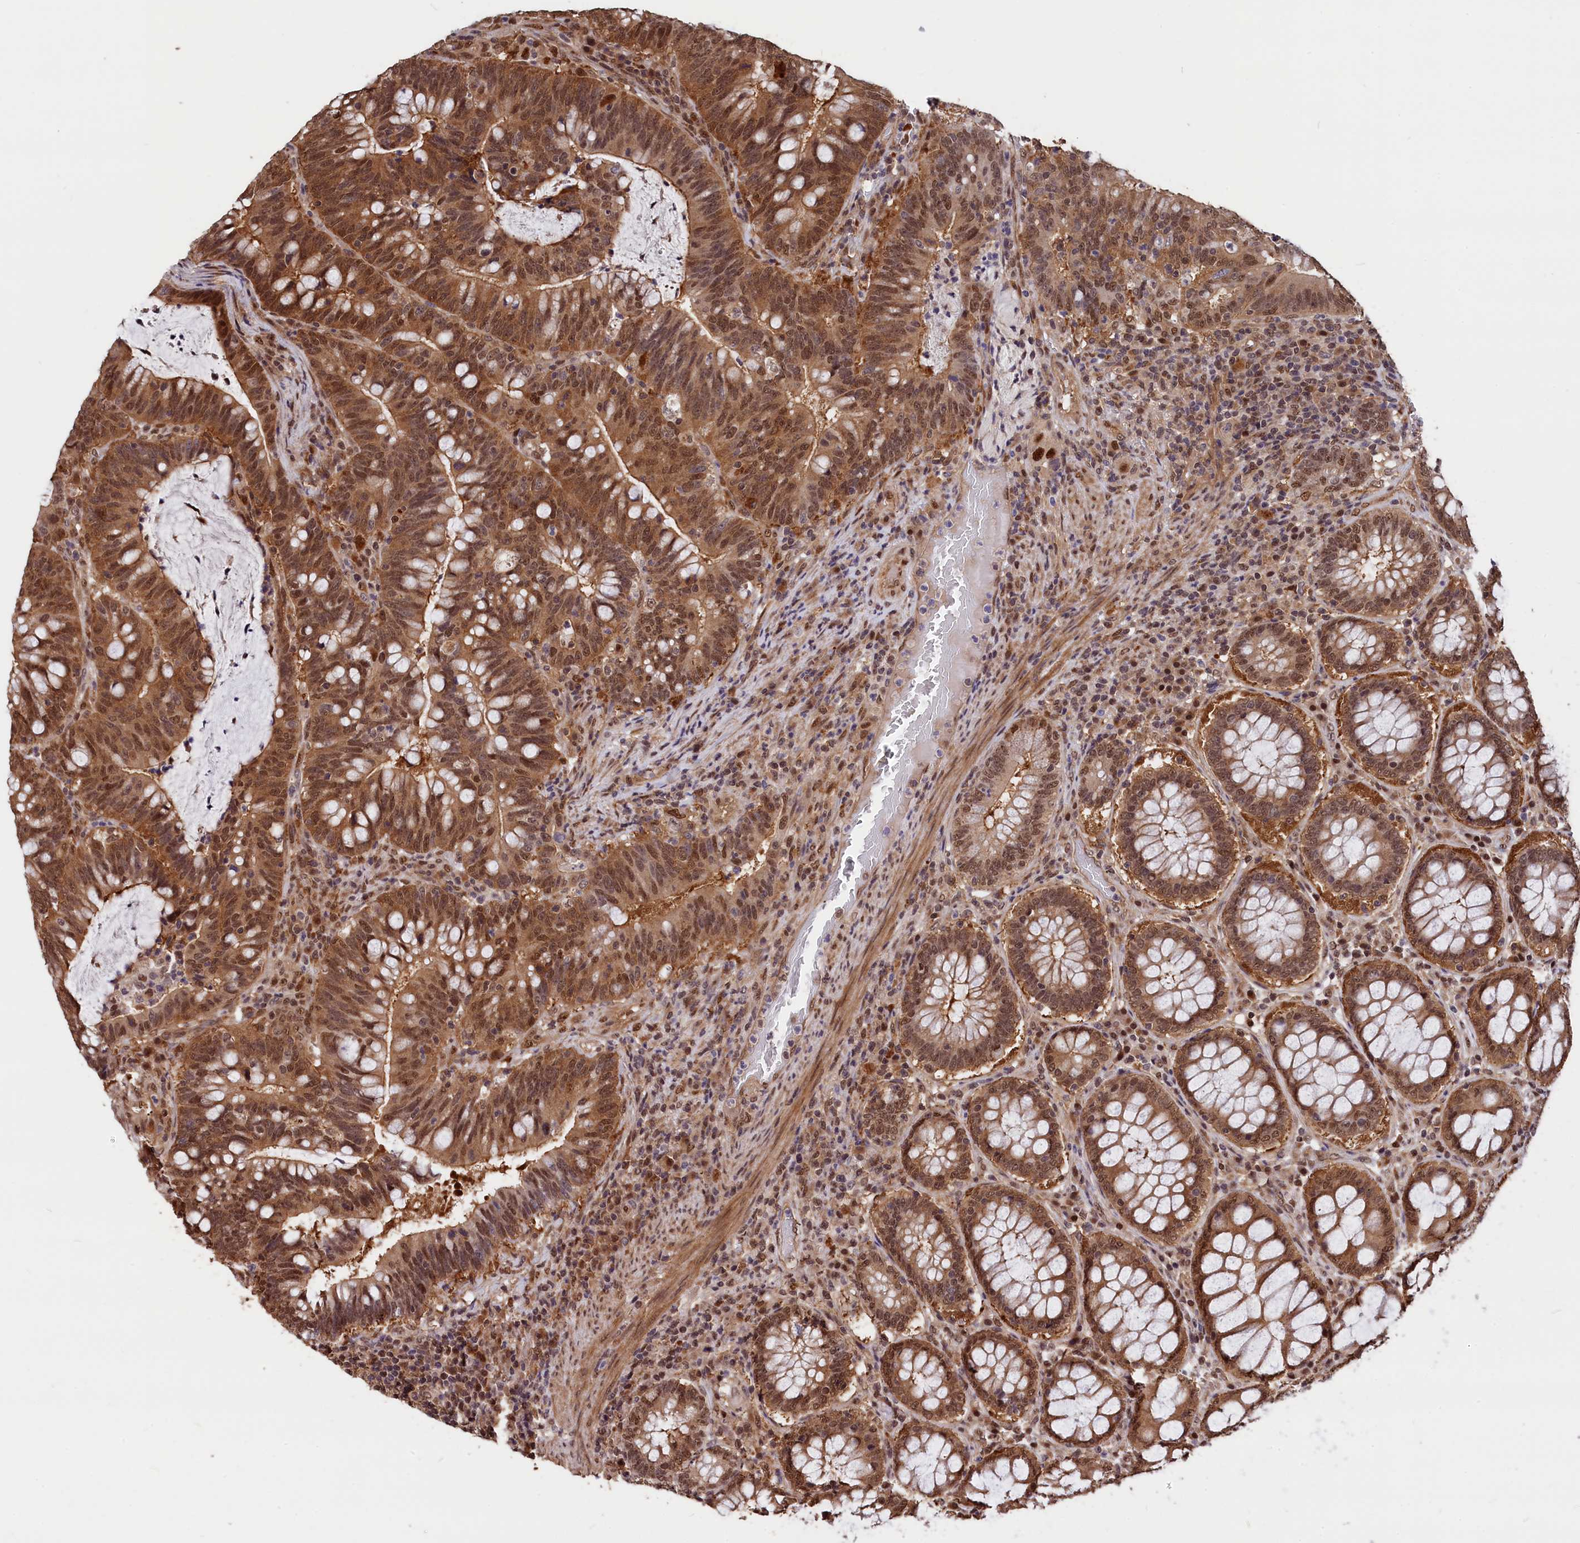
{"staining": {"intensity": "moderate", "quantity": ">75%", "location": "cytoplasmic/membranous,nuclear"}, "tissue": "colorectal cancer", "cell_type": "Tumor cells", "image_type": "cancer", "snomed": [{"axis": "morphology", "description": "Adenocarcinoma, NOS"}, {"axis": "topography", "description": "Colon"}], "caption": "A brown stain shows moderate cytoplasmic/membranous and nuclear expression of a protein in human colorectal cancer tumor cells.", "gene": "ADRM1", "patient": {"sex": "female", "age": 66}}